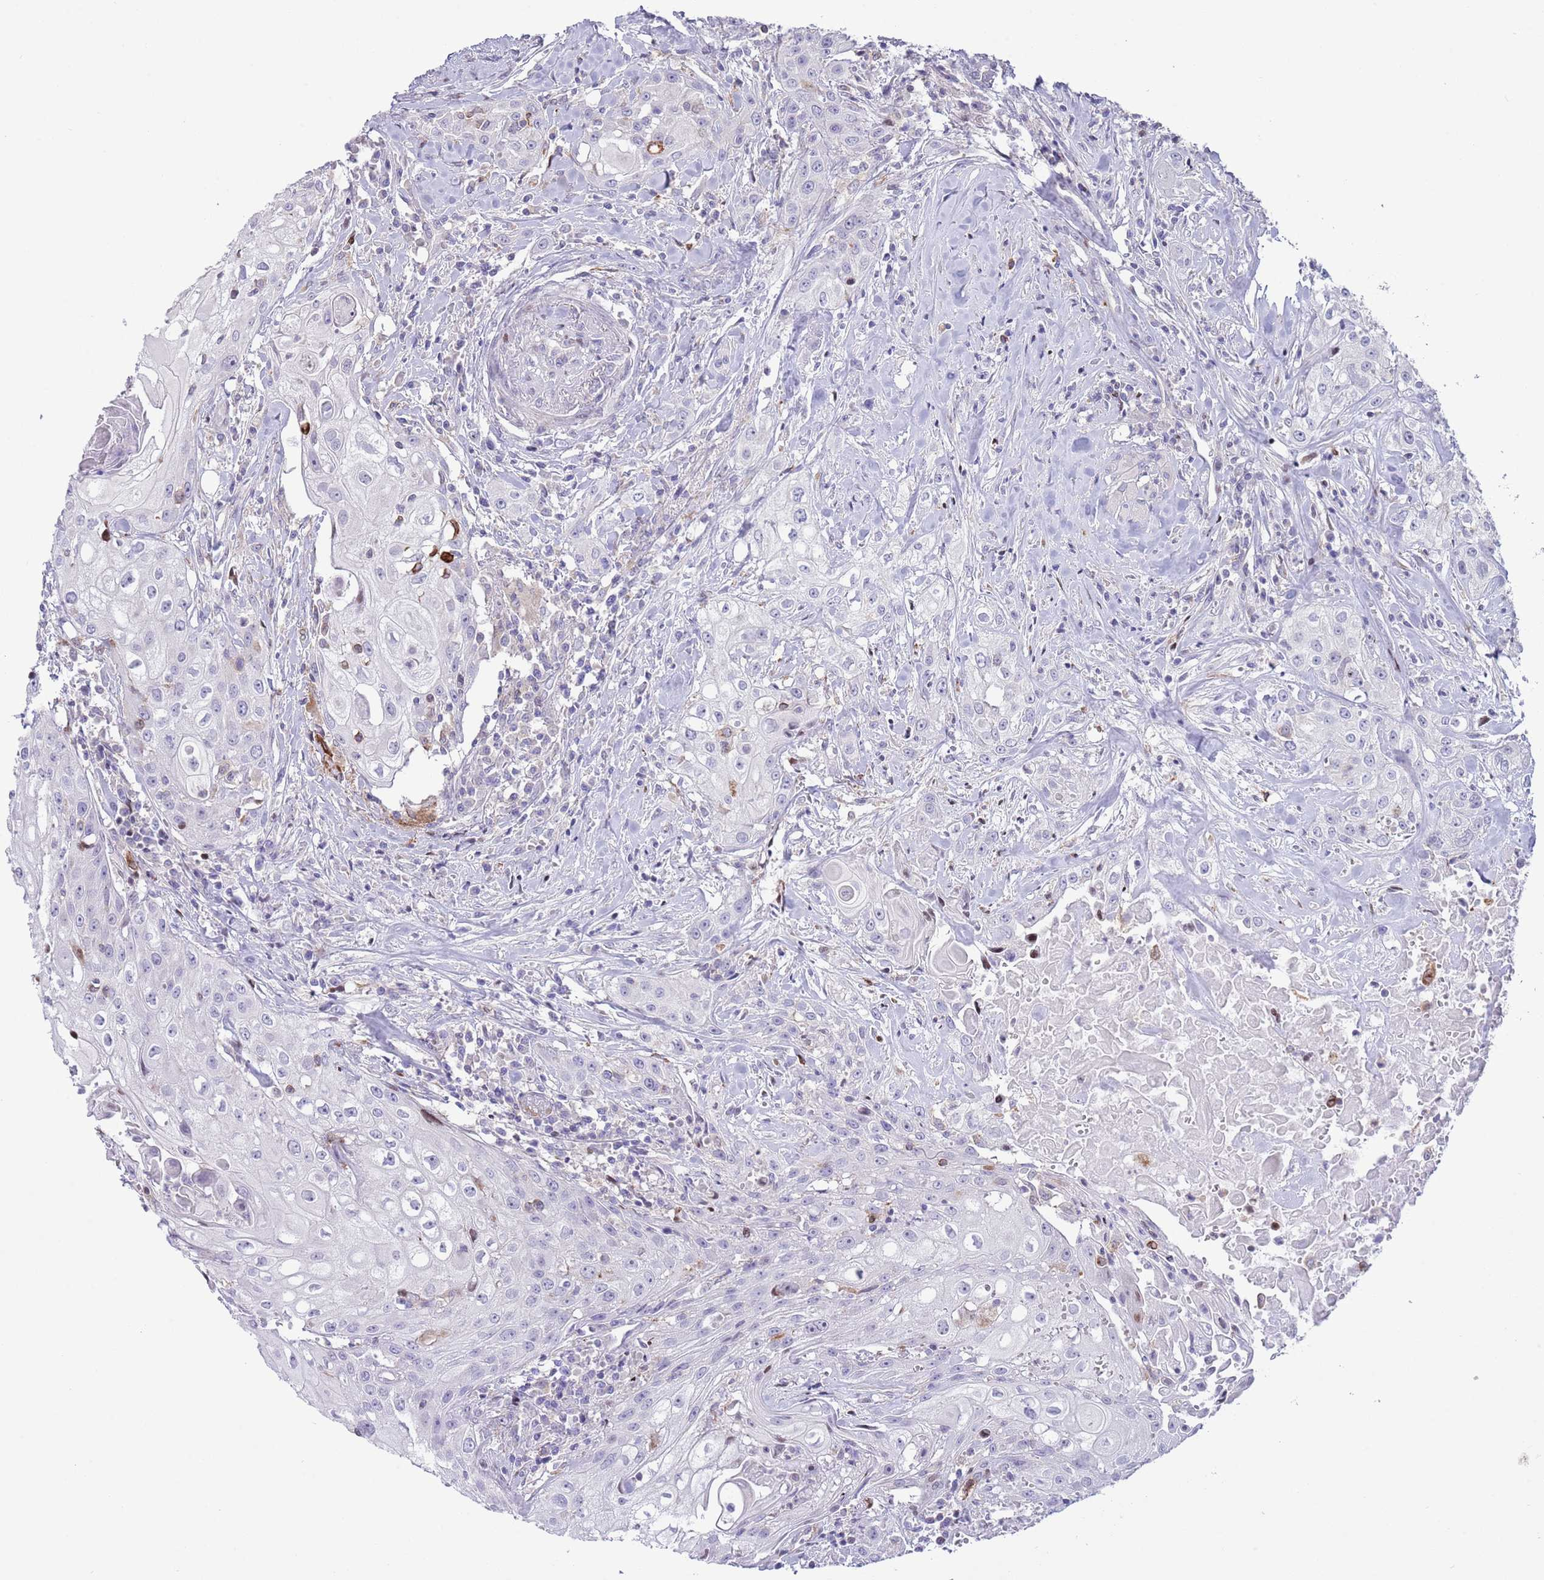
{"staining": {"intensity": "negative", "quantity": "none", "location": "none"}, "tissue": "head and neck cancer", "cell_type": "Tumor cells", "image_type": "cancer", "snomed": [{"axis": "morphology", "description": "Squamous cell carcinoma, NOS"}, {"axis": "topography", "description": "Oral tissue"}, {"axis": "topography", "description": "Head-Neck"}], "caption": "DAB (3,3'-diaminobenzidine) immunohistochemical staining of human squamous cell carcinoma (head and neck) exhibits no significant staining in tumor cells.", "gene": "ANO8", "patient": {"sex": "female", "age": 82}}